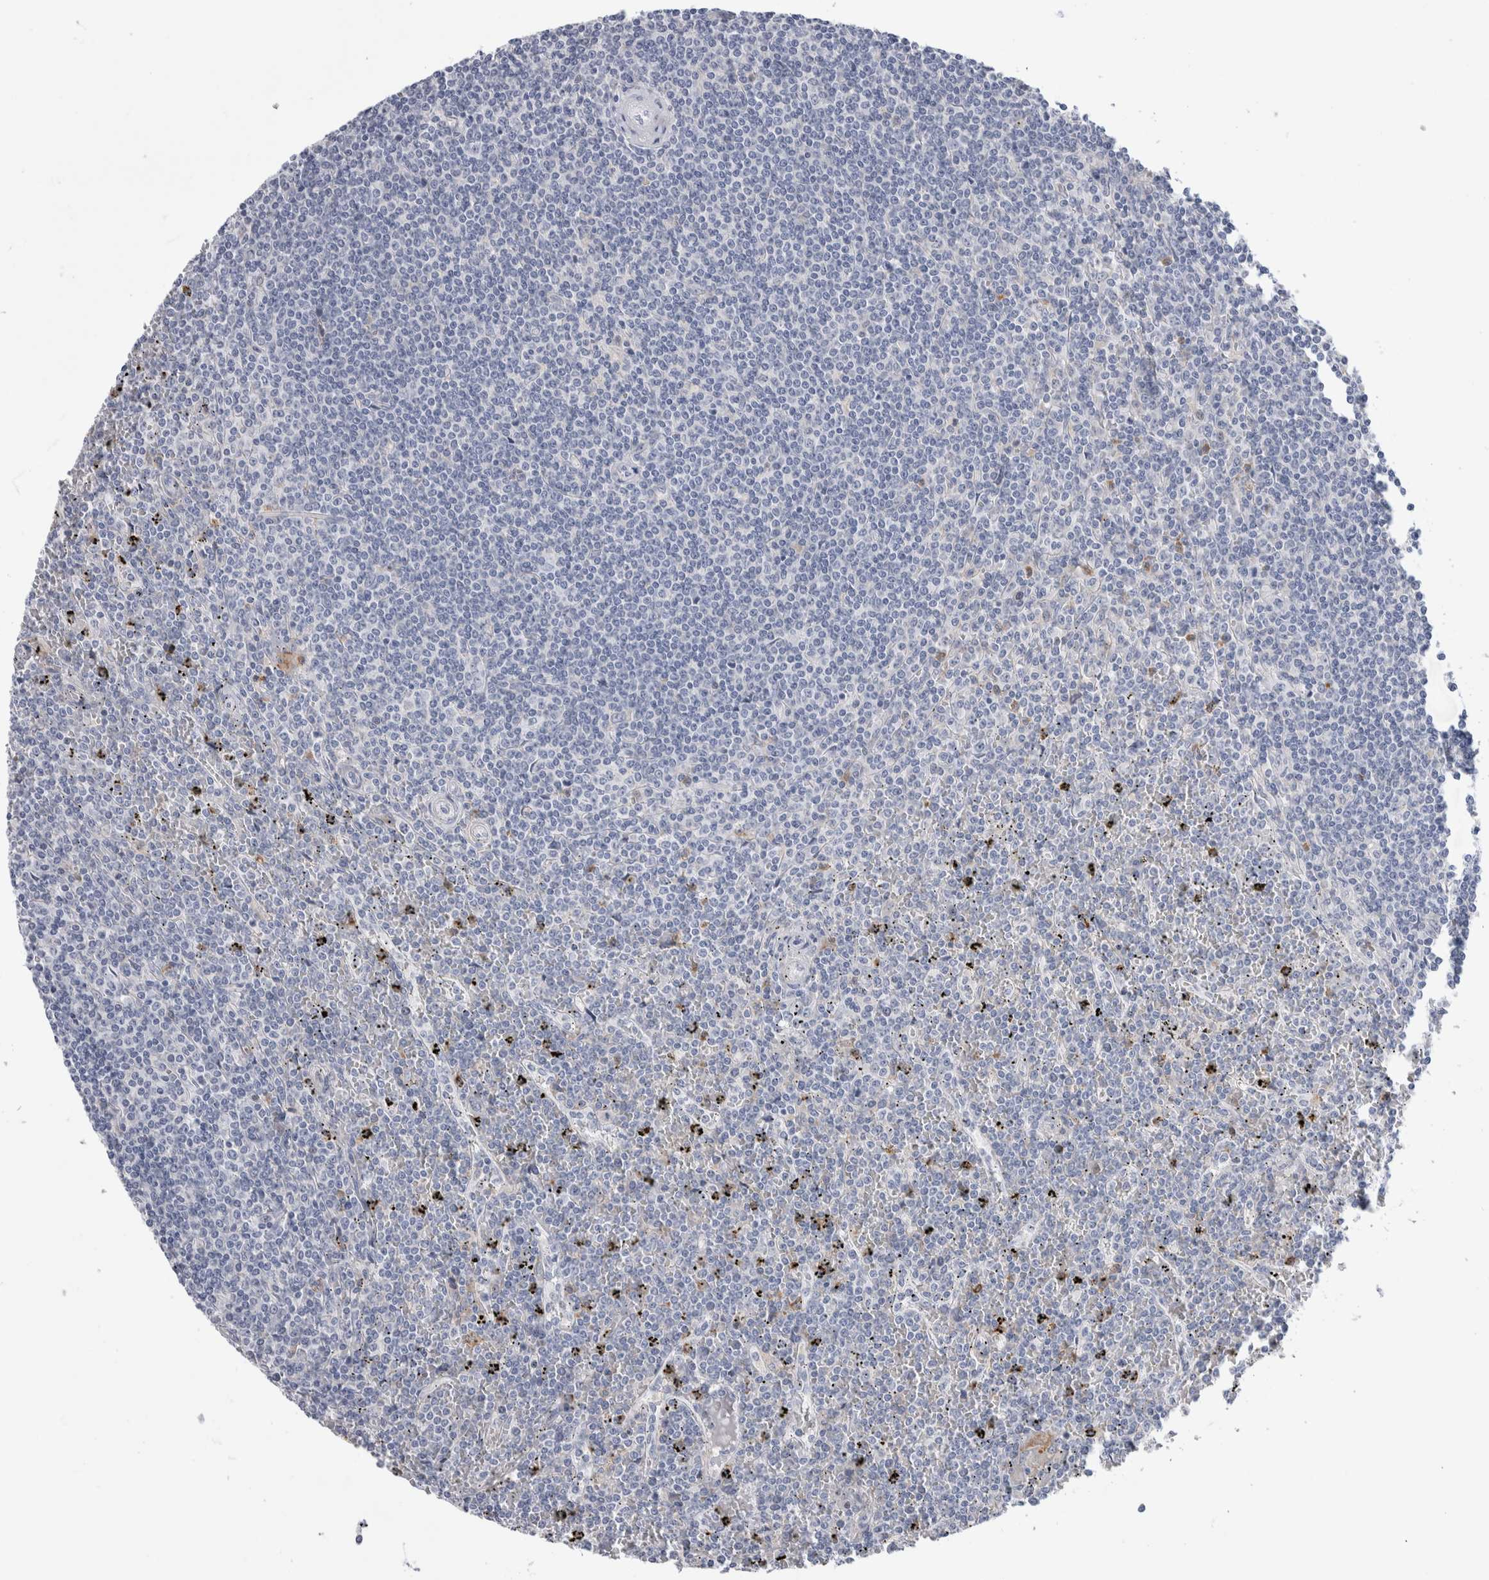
{"staining": {"intensity": "negative", "quantity": "none", "location": "none"}, "tissue": "lymphoma", "cell_type": "Tumor cells", "image_type": "cancer", "snomed": [{"axis": "morphology", "description": "Malignant lymphoma, non-Hodgkin's type, Low grade"}, {"axis": "topography", "description": "Spleen"}], "caption": "Lymphoma was stained to show a protein in brown. There is no significant expression in tumor cells.", "gene": "LURAP1L", "patient": {"sex": "female", "age": 19}}